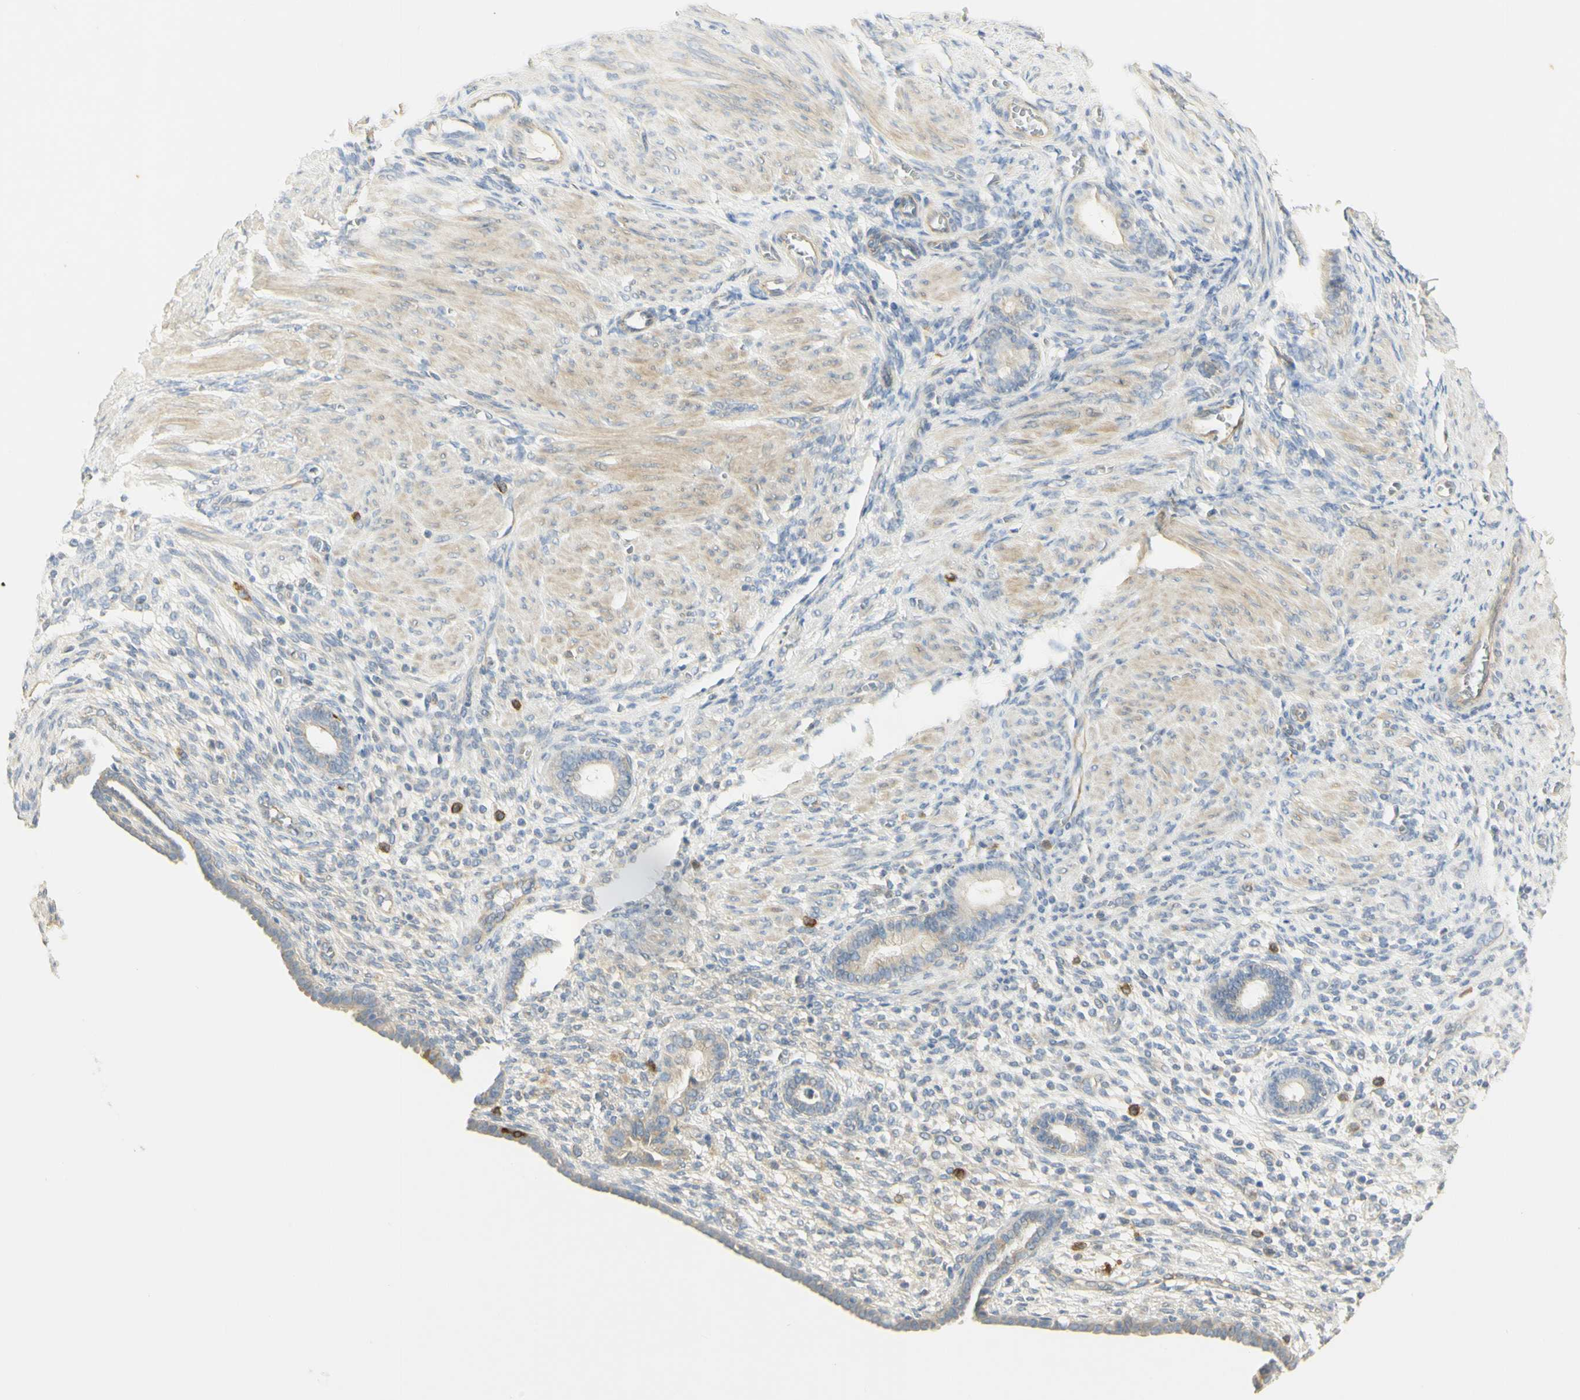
{"staining": {"intensity": "negative", "quantity": "none", "location": "none"}, "tissue": "endometrium", "cell_type": "Cells in endometrial stroma", "image_type": "normal", "snomed": [{"axis": "morphology", "description": "Normal tissue, NOS"}, {"axis": "topography", "description": "Endometrium"}], "caption": "The micrograph shows no staining of cells in endometrial stroma in unremarkable endometrium. (IHC, brightfield microscopy, high magnification).", "gene": "KIF11", "patient": {"sex": "female", "age": 72}}